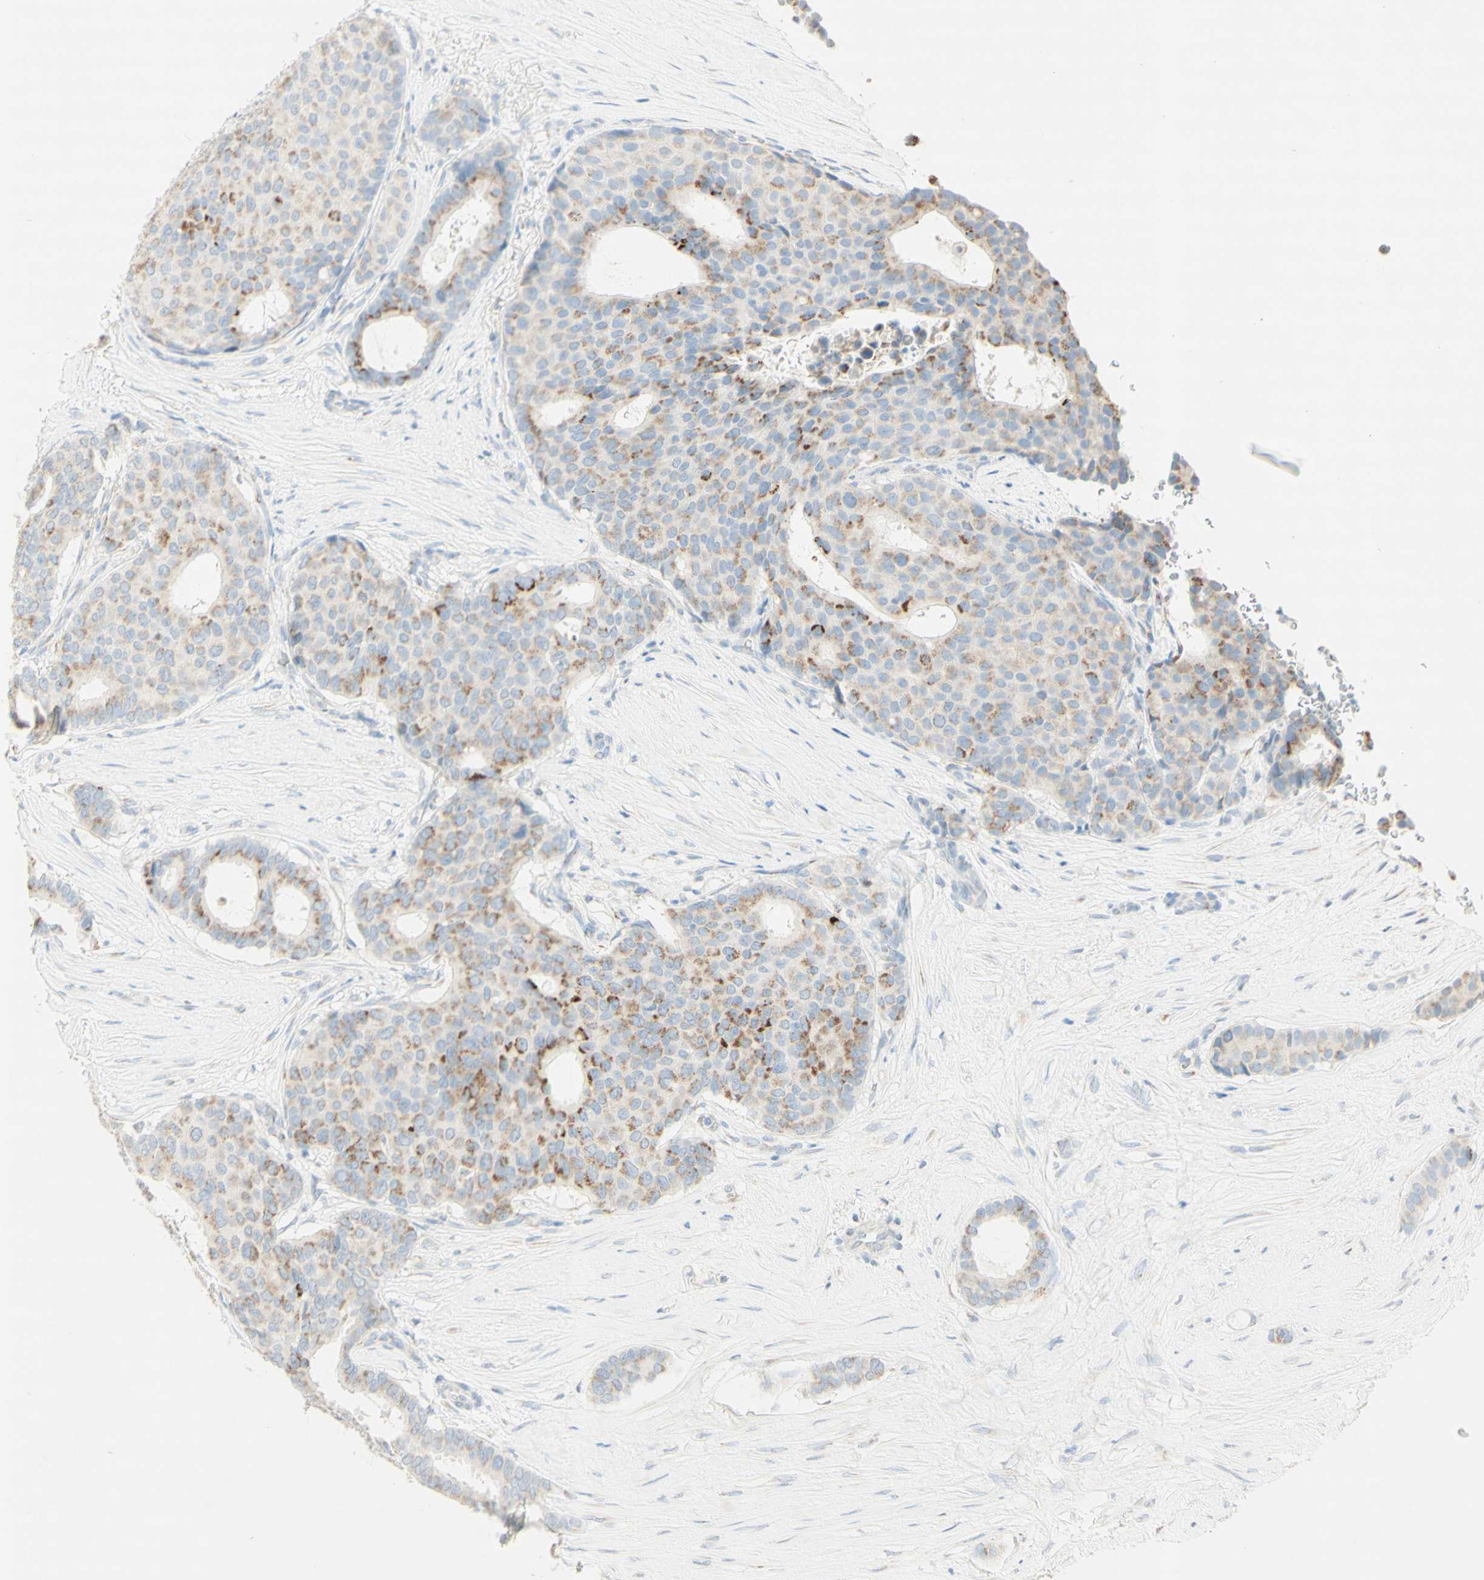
{"staining": {"intensity": "moderate", "quantity": "25%-75%", "location": "cytoplasmic/membranous"}, "tissue": "breast cancer", "cell_type": "Tumor cells", "image_type": "cancer", "snomed": [{"axis": "morphology", "description": "Duct carcinoma"}, {"axis": "topography", "description": "Breast"}], "caption": "Immunohistochemical staining of human breast cancer (intraductal carcinoma) exhibits moderate cytoplasmic/membranous protein positivity in approximately 25%-75% of tumor cells.", "gene": "MANEA", "patient": {"sex": "female", "age": 75}}